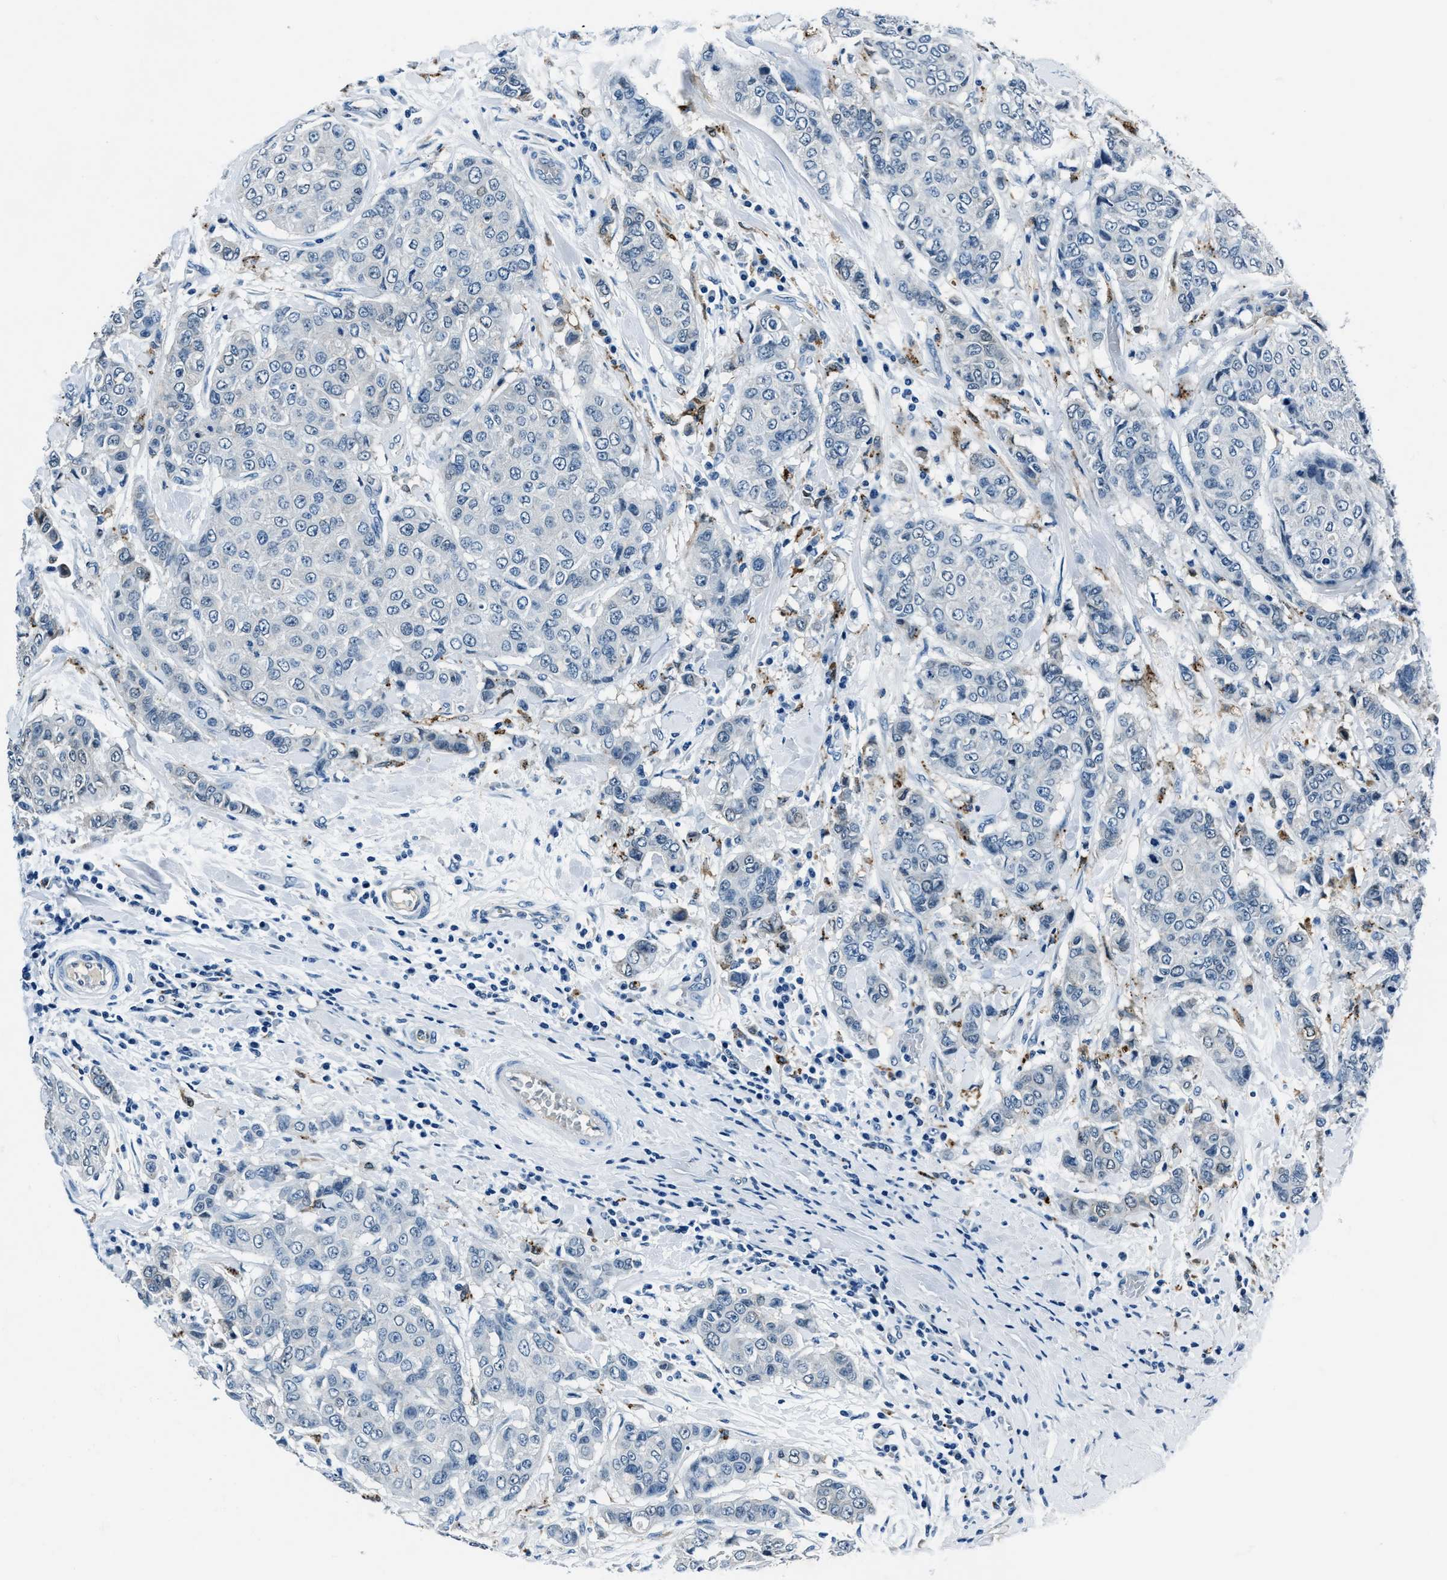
{"staining": {"intensity": "negative", "quantity": "none", "location": "none"}, "tissue": "breast cancer", "cell_type": "Tumor cells", "image_type": "cancer", "snomed": [{"axis": "morphology", "description": "Duct carcinoma"}, {"axis": "topography", "description": "Breast"}], "caption": "Photomicrograph shows no protein staining in tumor cells of breast cancer tissue.", "gene": "PTPDC1", "patient": {"sex": "female", "age": 27}}